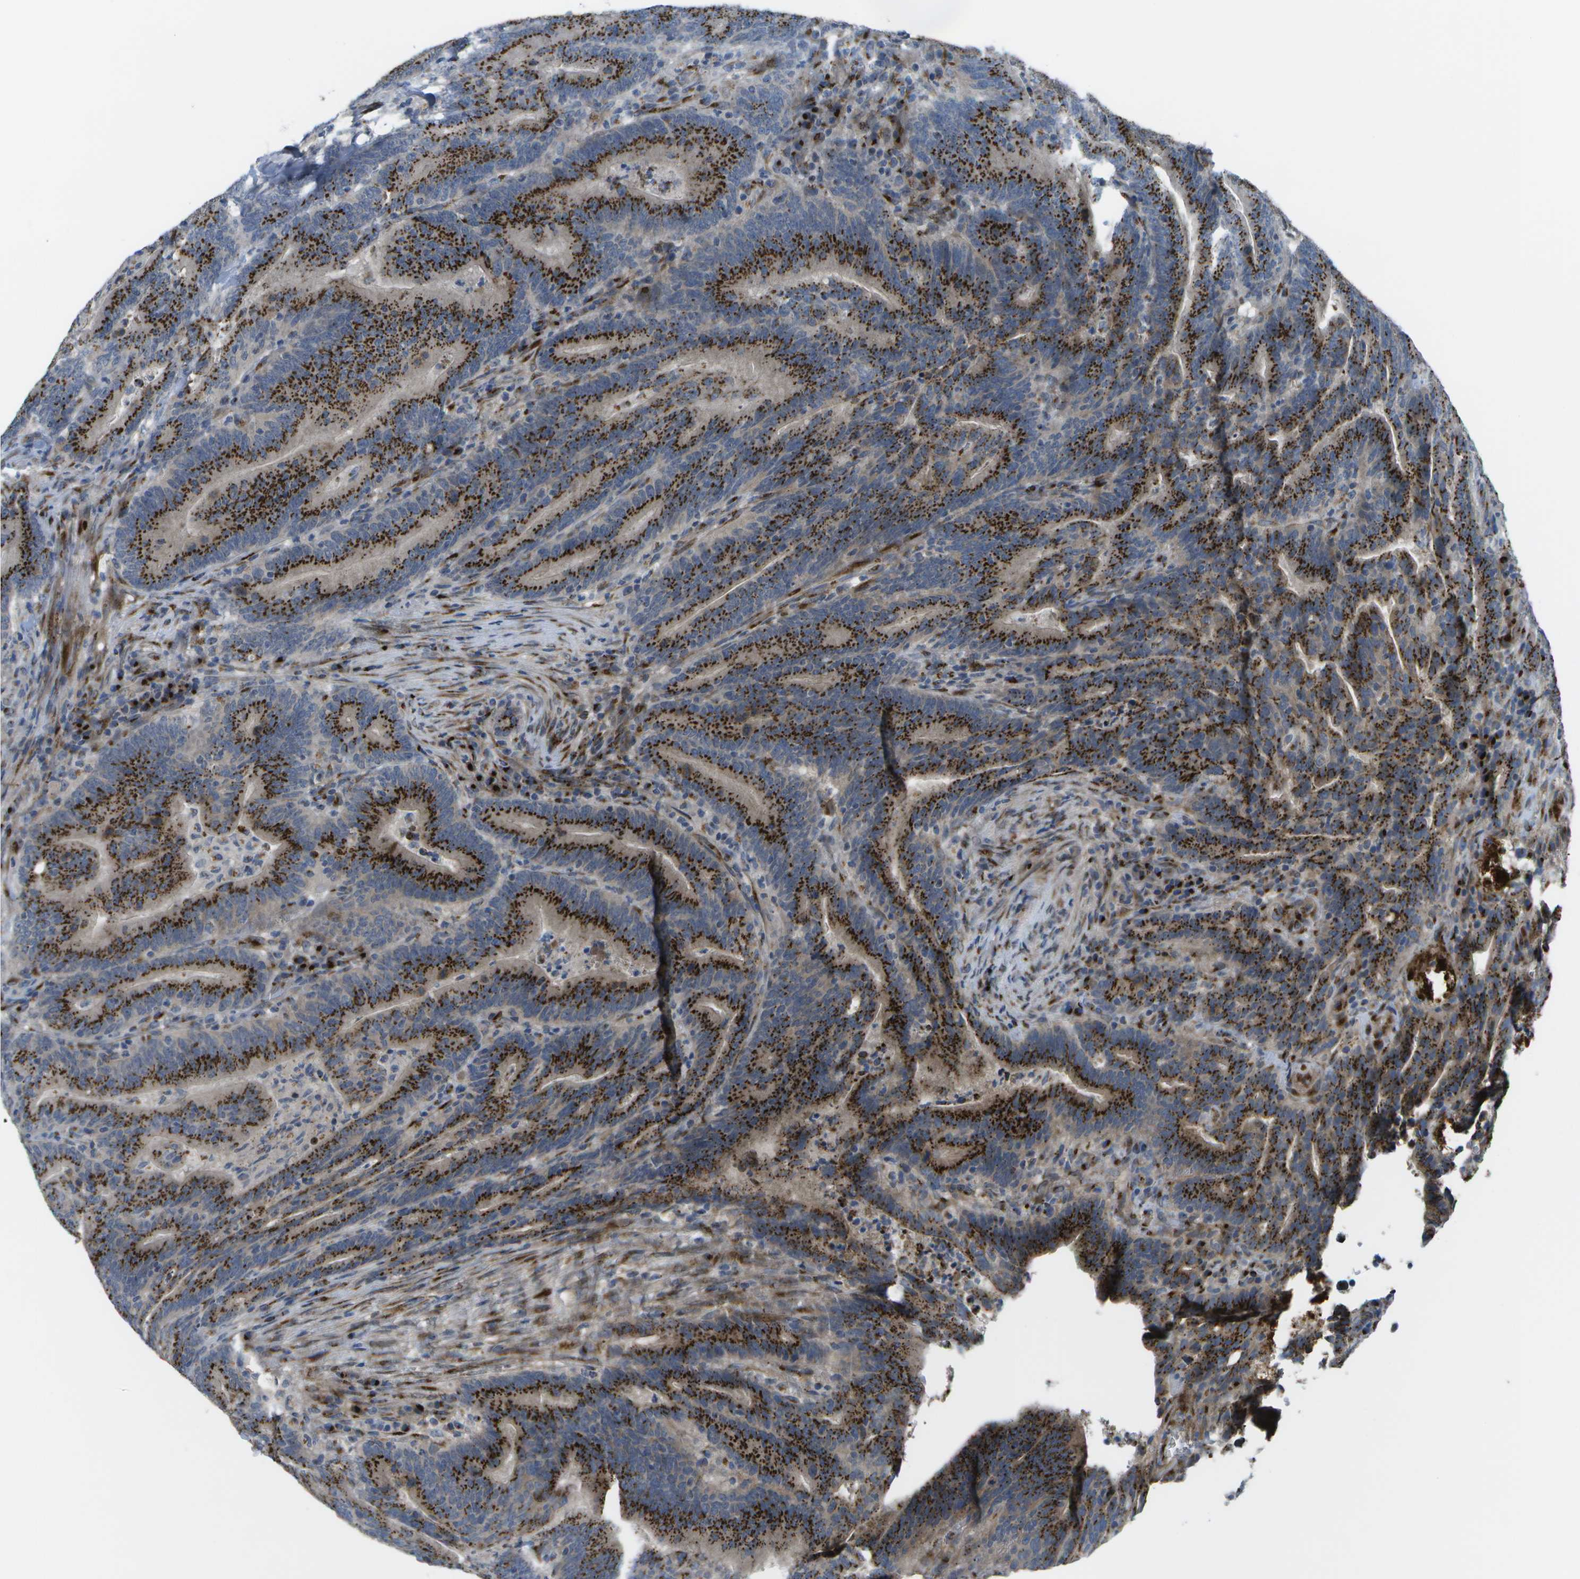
{"staining": {"intensity": "strong", "quantity": ">75%", "location": "cytoplasmic/membranous"}, "tissue": "colorectal cancer", "cell_type": "Tumor cells", "image_type": "cancer", "snomed": [{"axis": "morphology", "description": "Normal tissue, NOS"}, {"axis": "morphology", "description": "Adenocarcinoma, NOS"}, {"axis": "topography", "description": "Colon"}], "caption": "High-power microscopy captured an immunohistochemistry histopathology image of colorectal adenocarcinoma, revealing strong cytoplasmic/membranous positivity in approximately >75% of tumor cells.", "gene": "QSOX2", "patient": {"sex": "female", "age": 66}}